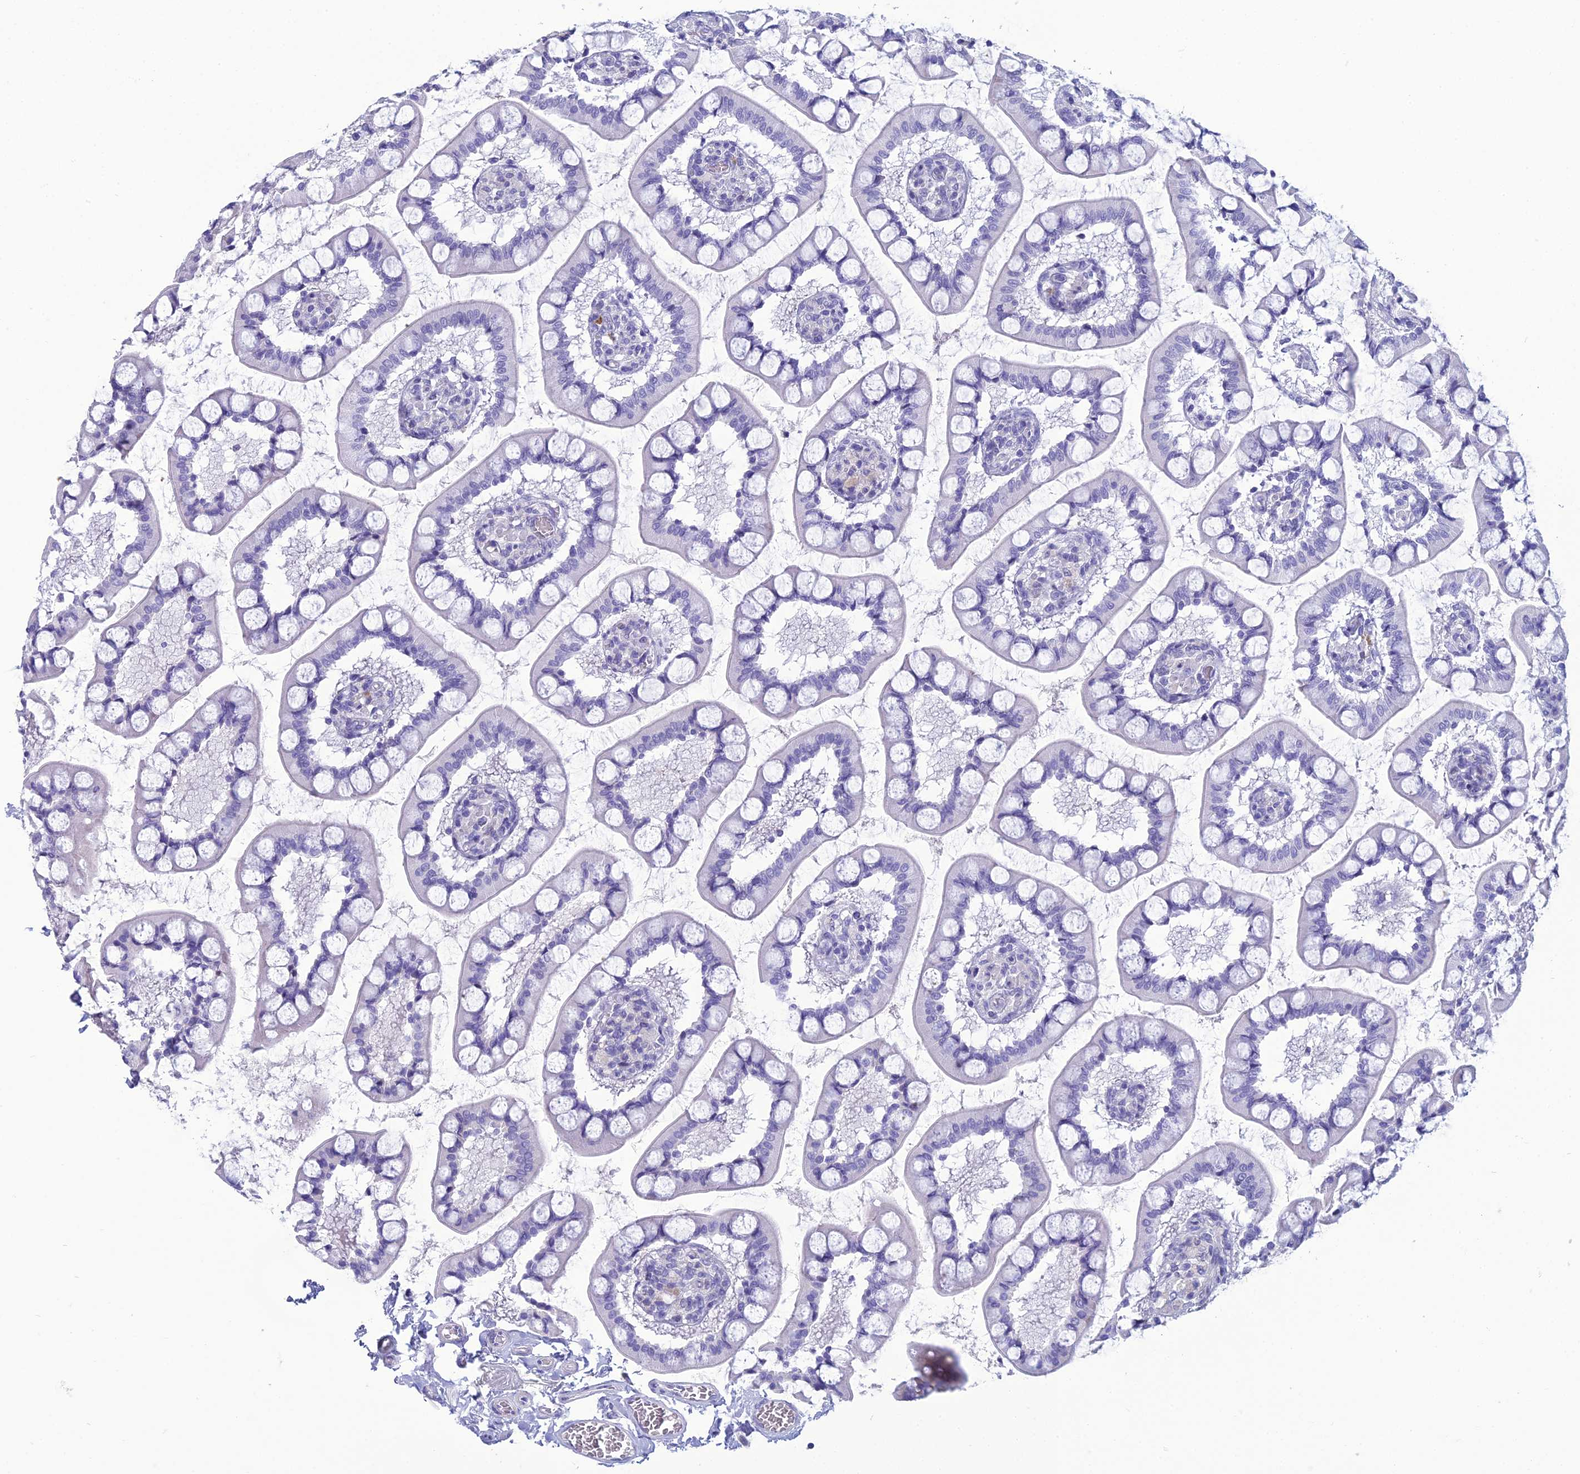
{"staining": {"intensity": "negative", "quantity": "none", "location": "none"}, "tissue": "small intestine", "cell_type": "Glandular cells", "image_type": "normal", "snomed": [{"axis": "morphology", "description": "Normal tissue, NOS"}, {"axis": "topography", "description": "Small intestine"}], "caption": "Glandular cells are negative for protein expression in unremarkable human small intestine.", "gene": "CRB2", "patient": {"sex": "male", "age": 52}}